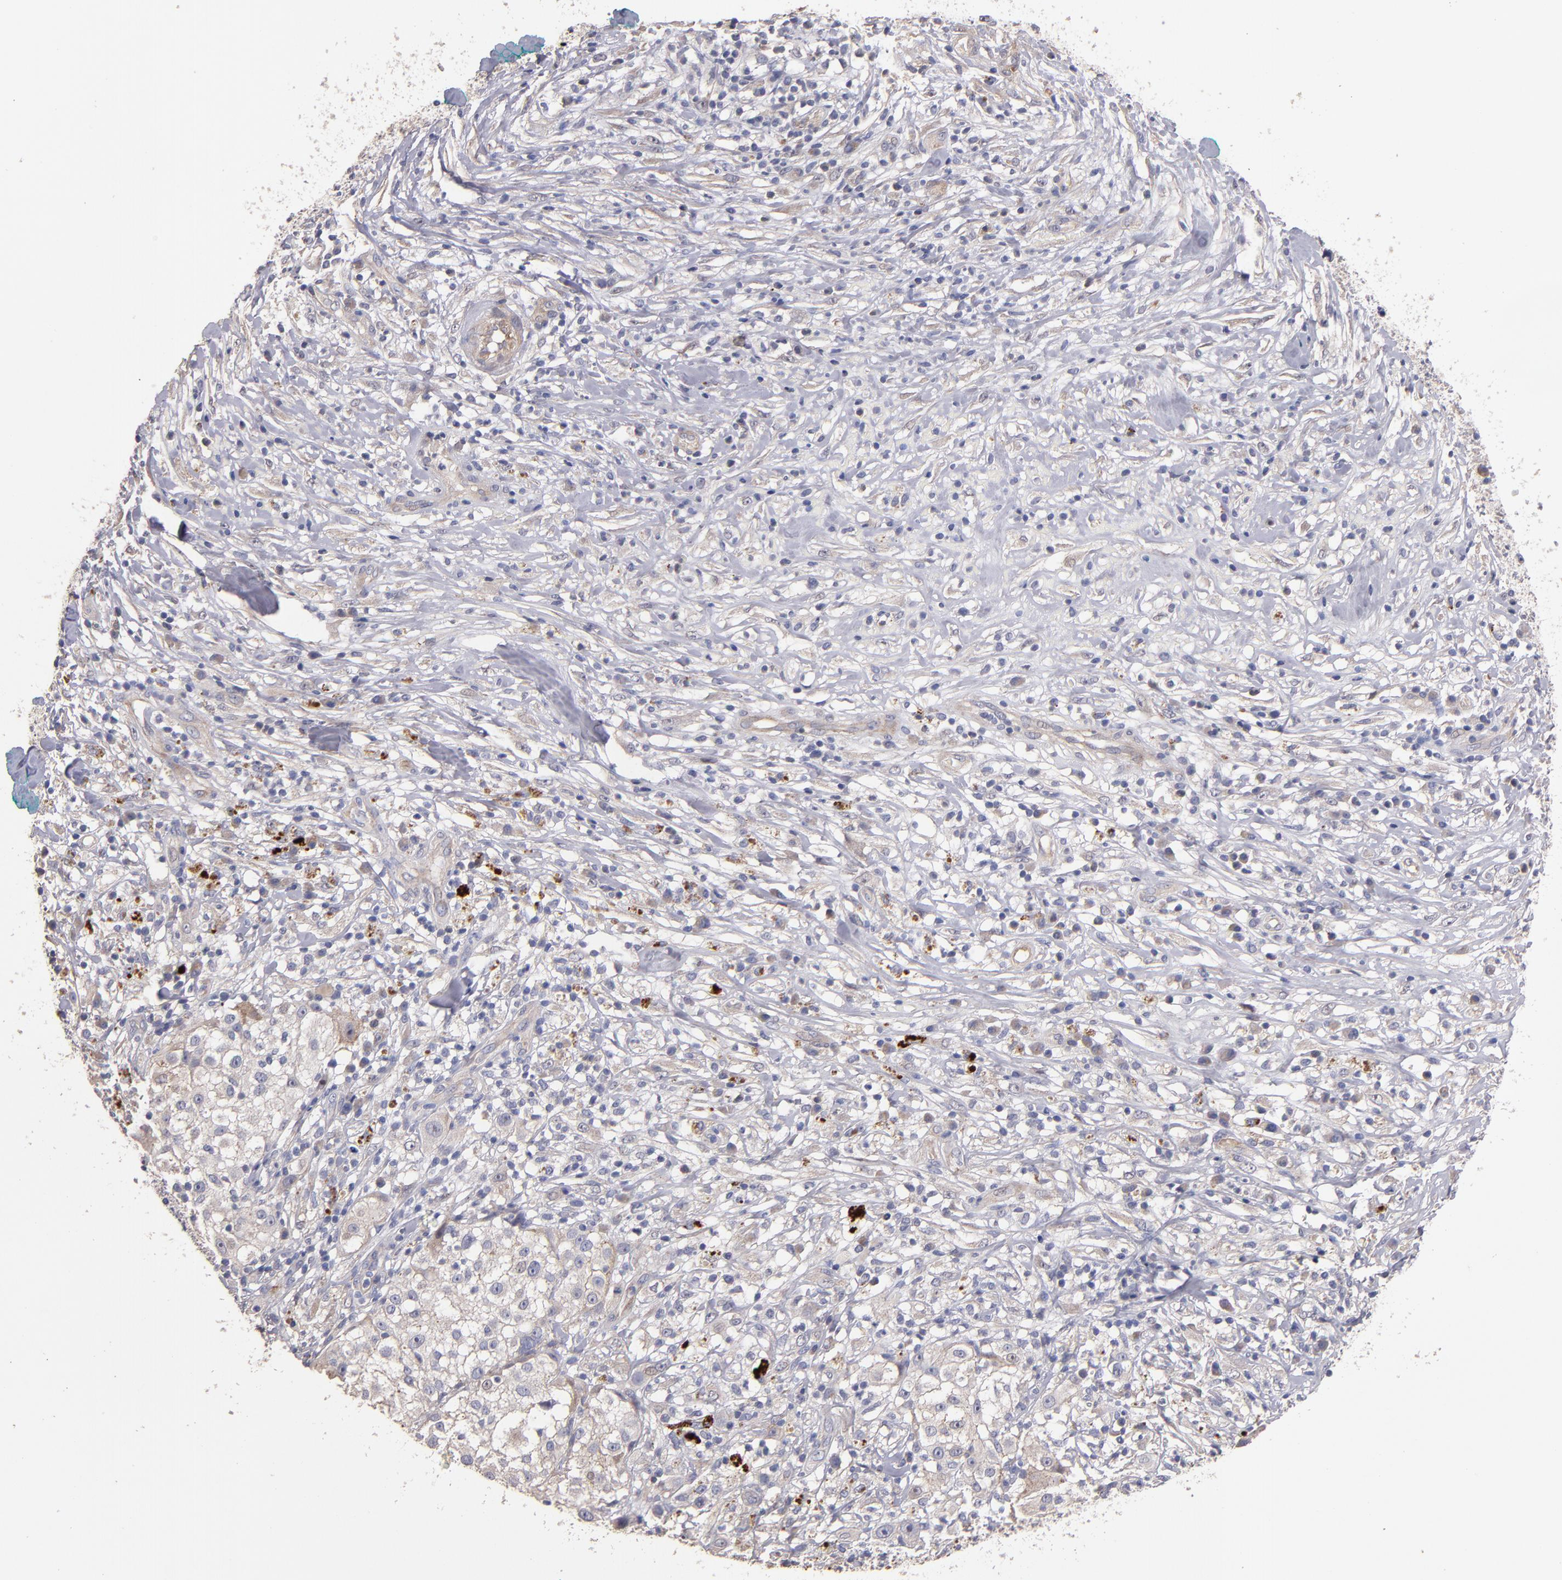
{"staining": {"intensity": "weak", "quantity": "<25%", "location": "cytoplasmic/membranous"}, "tissue": "melanoma", "cell_type": "Tumor cells", "image_type": "cancer", "snomed": [{"axis": "morphology", "description": "Necrosis, NOS"}, {"axis": "morphology", "description": "Malignant melanoma, NOS"}, {"axis": "topography", "description": "Skin"}], "caption": "Immunohistochemistry image of human melanoma stained for a protein (brown), which displays no positivity in tumor cells.", "gene": "MAGEE1", "patient": {"sex": "female", "age": 87}}